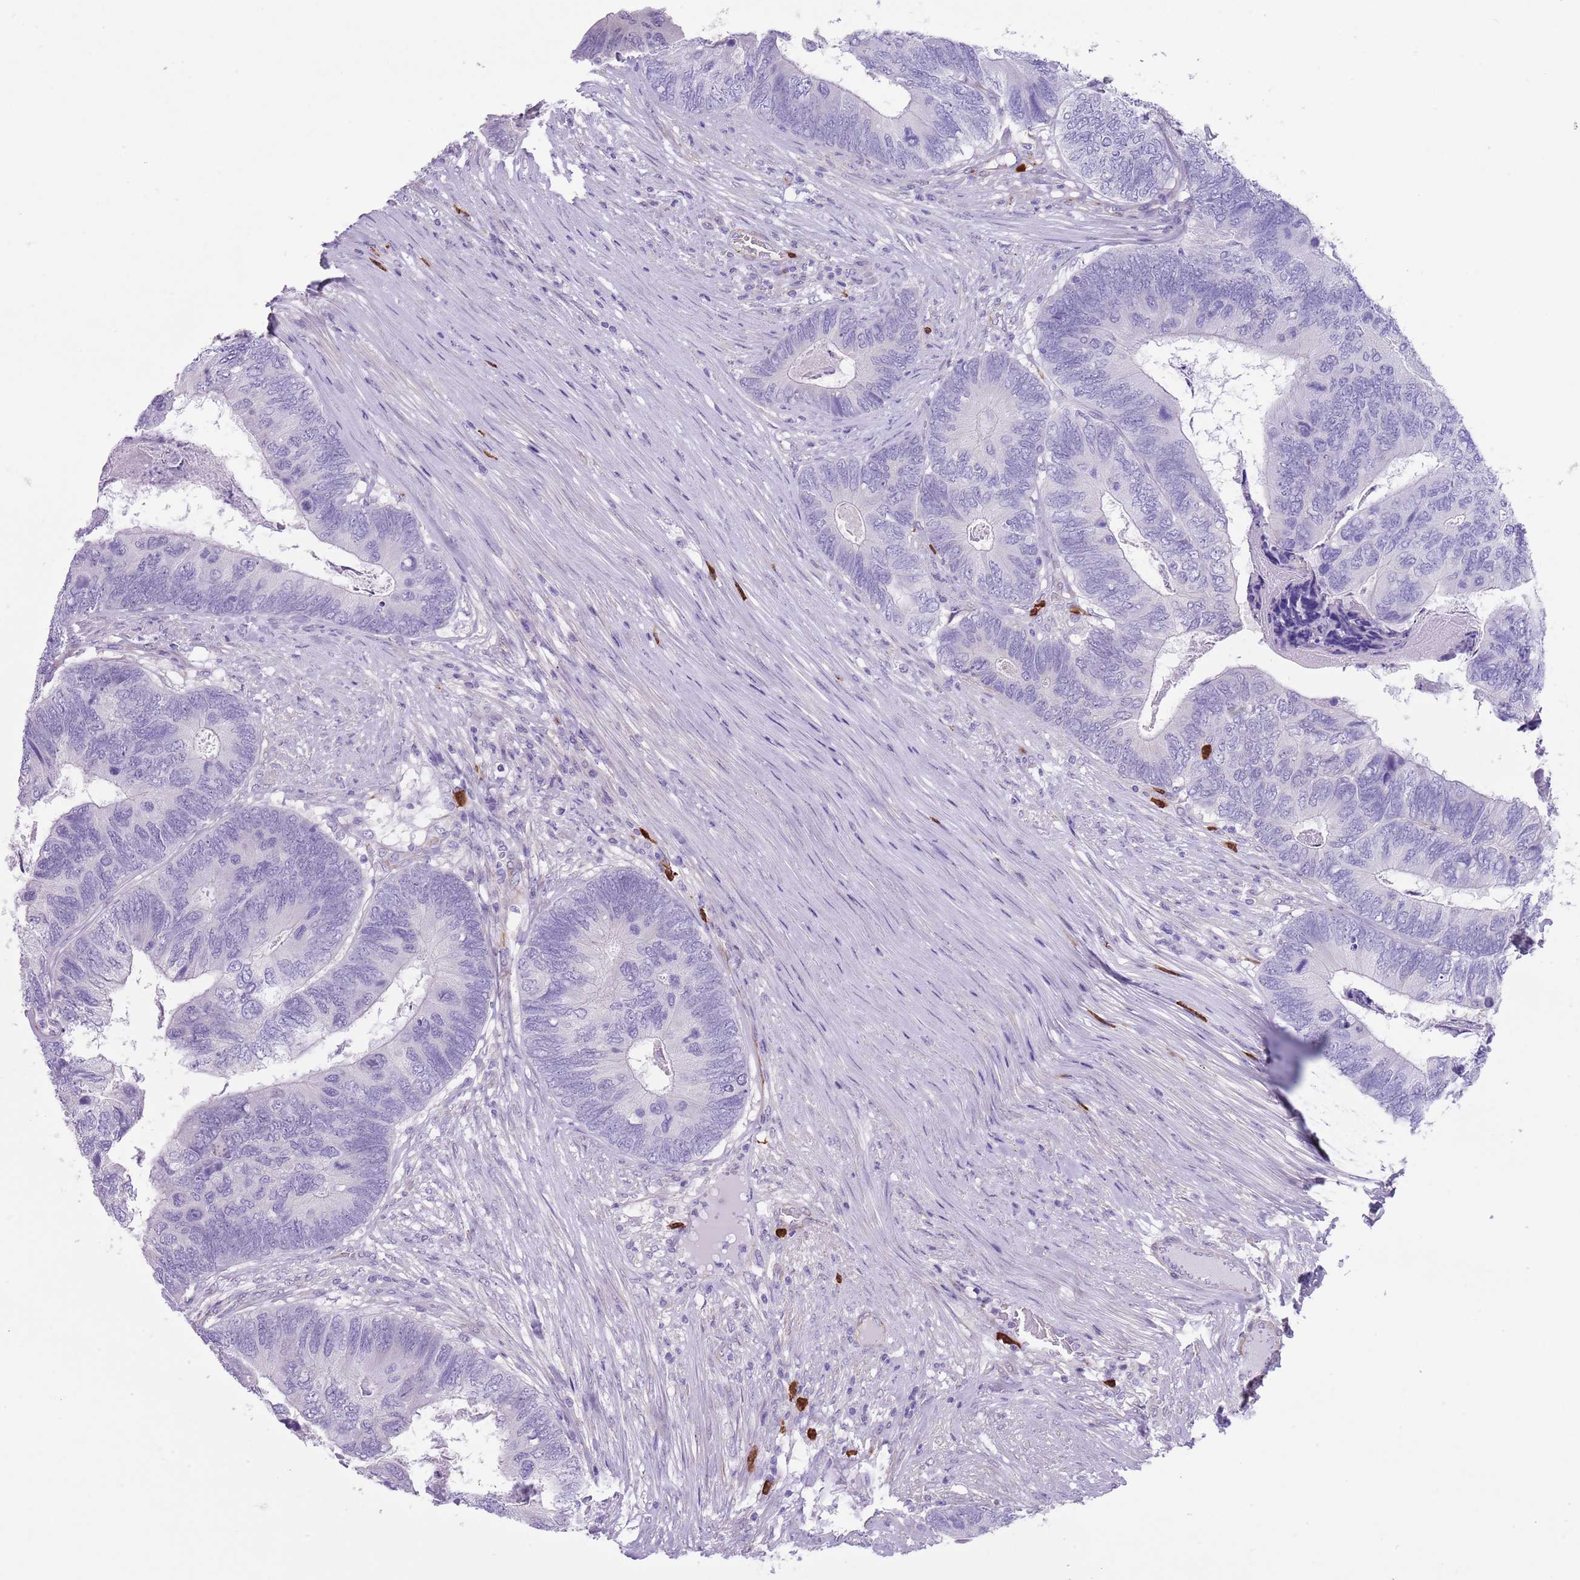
{"staining": {"intensity": "negative", "quantity": "none", "location": "none"}, "tissue": "colorectal cancer", "cell_type": "Tumor cells", "image_type": "cancer", "snomed": [{"axis": "morphology", "description": "Adenocarcinoma, NOS"}, {"axis": "topography", "description": "Colon"}], "caption": "High power microscopy photomicrograph of an immunohistochemistry micrograph of colorectal cancer (adenocarcinoma), revealing no significant expression in tumor cells.", "gene": "TSGA13", "patient": {"sex": "female", "age": 67}}